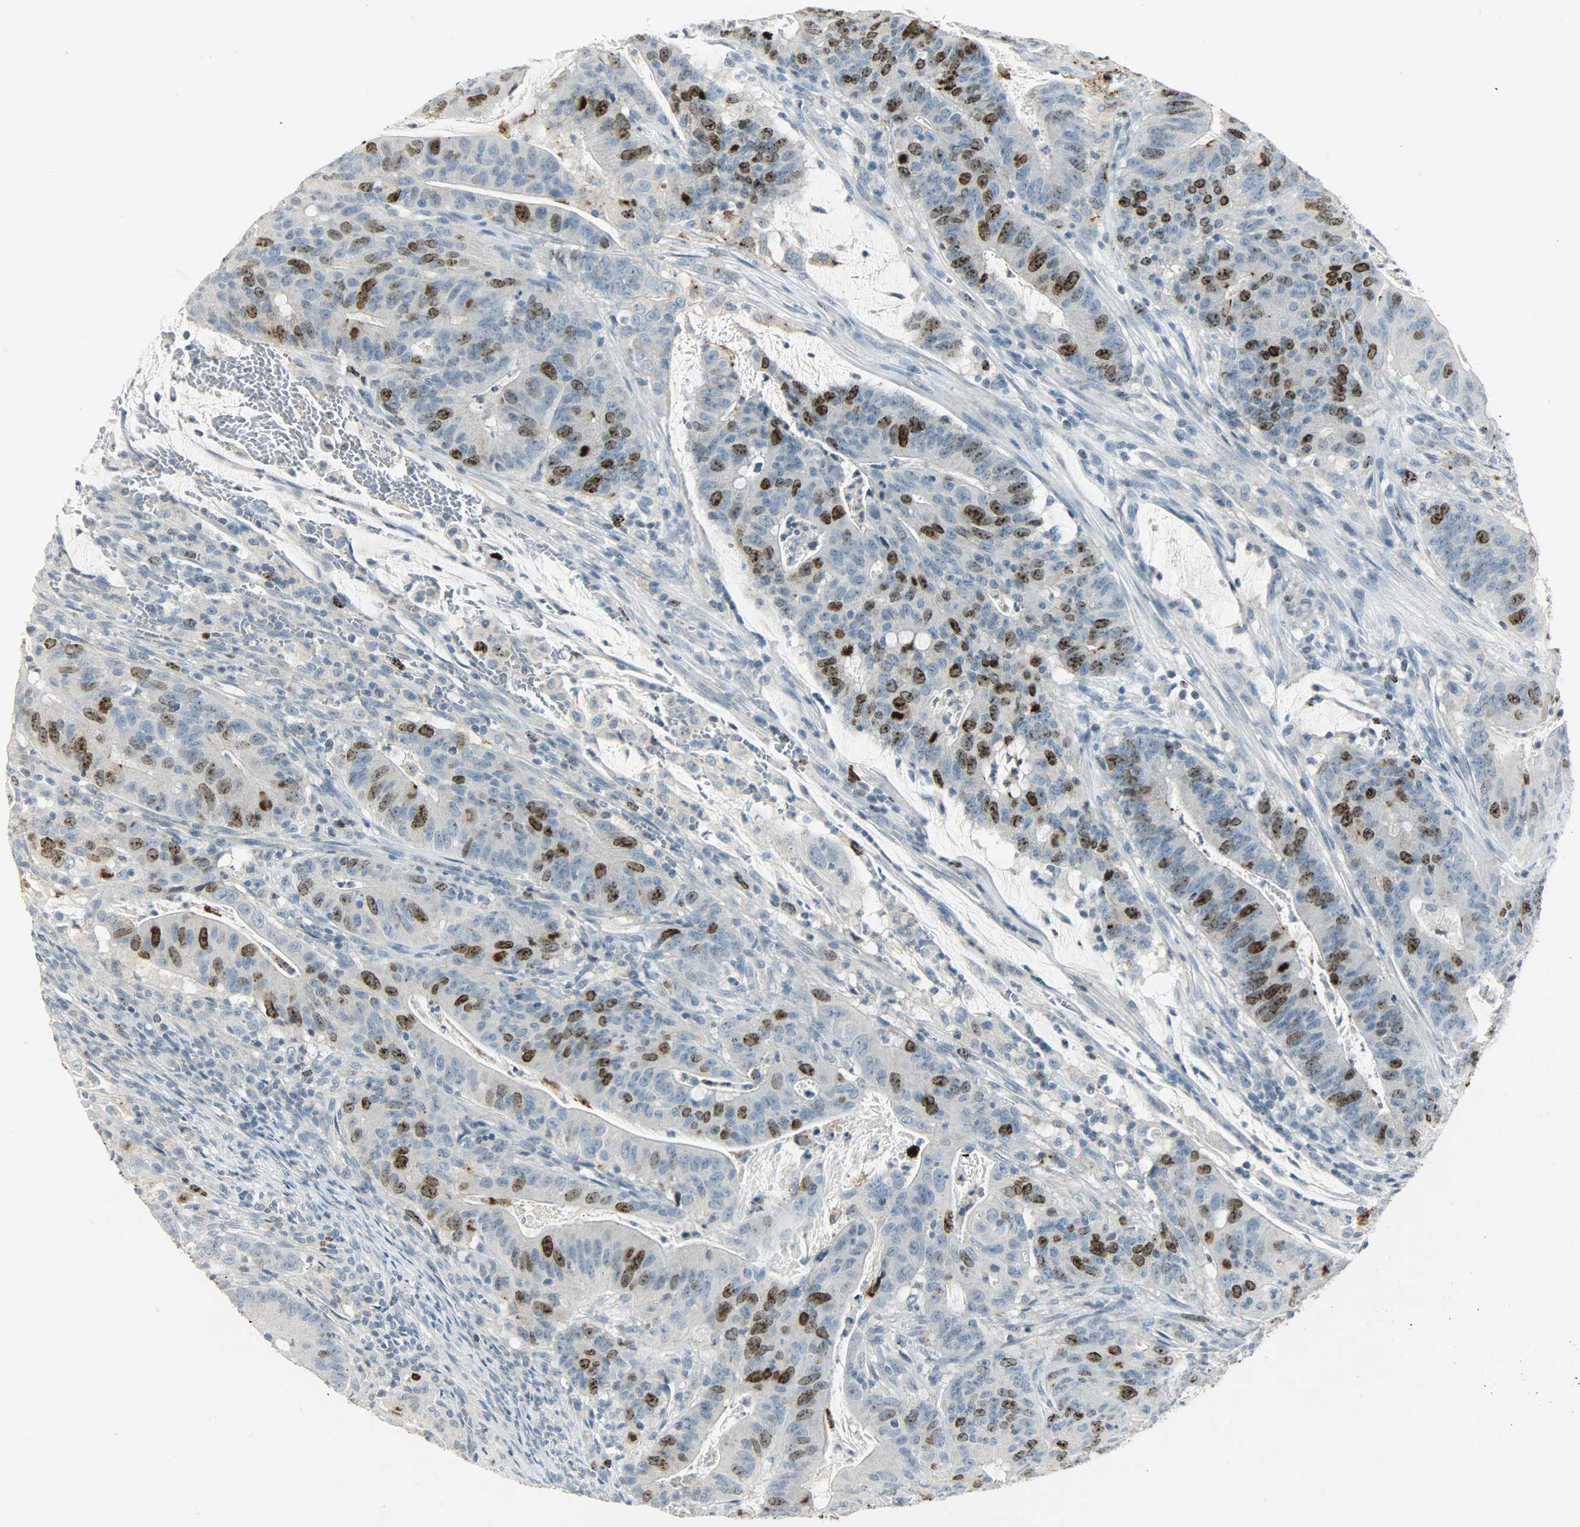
{"staining": {"intensity": "strong", "quantity": "25%-75%", "location": "nuclear"}, "tissue": "colorectal cancer", "cell_type": "Tumor cells", "image_type": "cancer", "snomed": [{"axis": "morphology", "description": "Adenocarcinoma, NOS"}, {"axis": "topography", "description": "Colon"}], "caption": "Protein analysis of colorectal adenocarcinoma tissue displays strong nuclear staining in about 25%-75% of tumor cells.", "gene": "AURKB", "patient": {"sex": "male", "age": 45}}